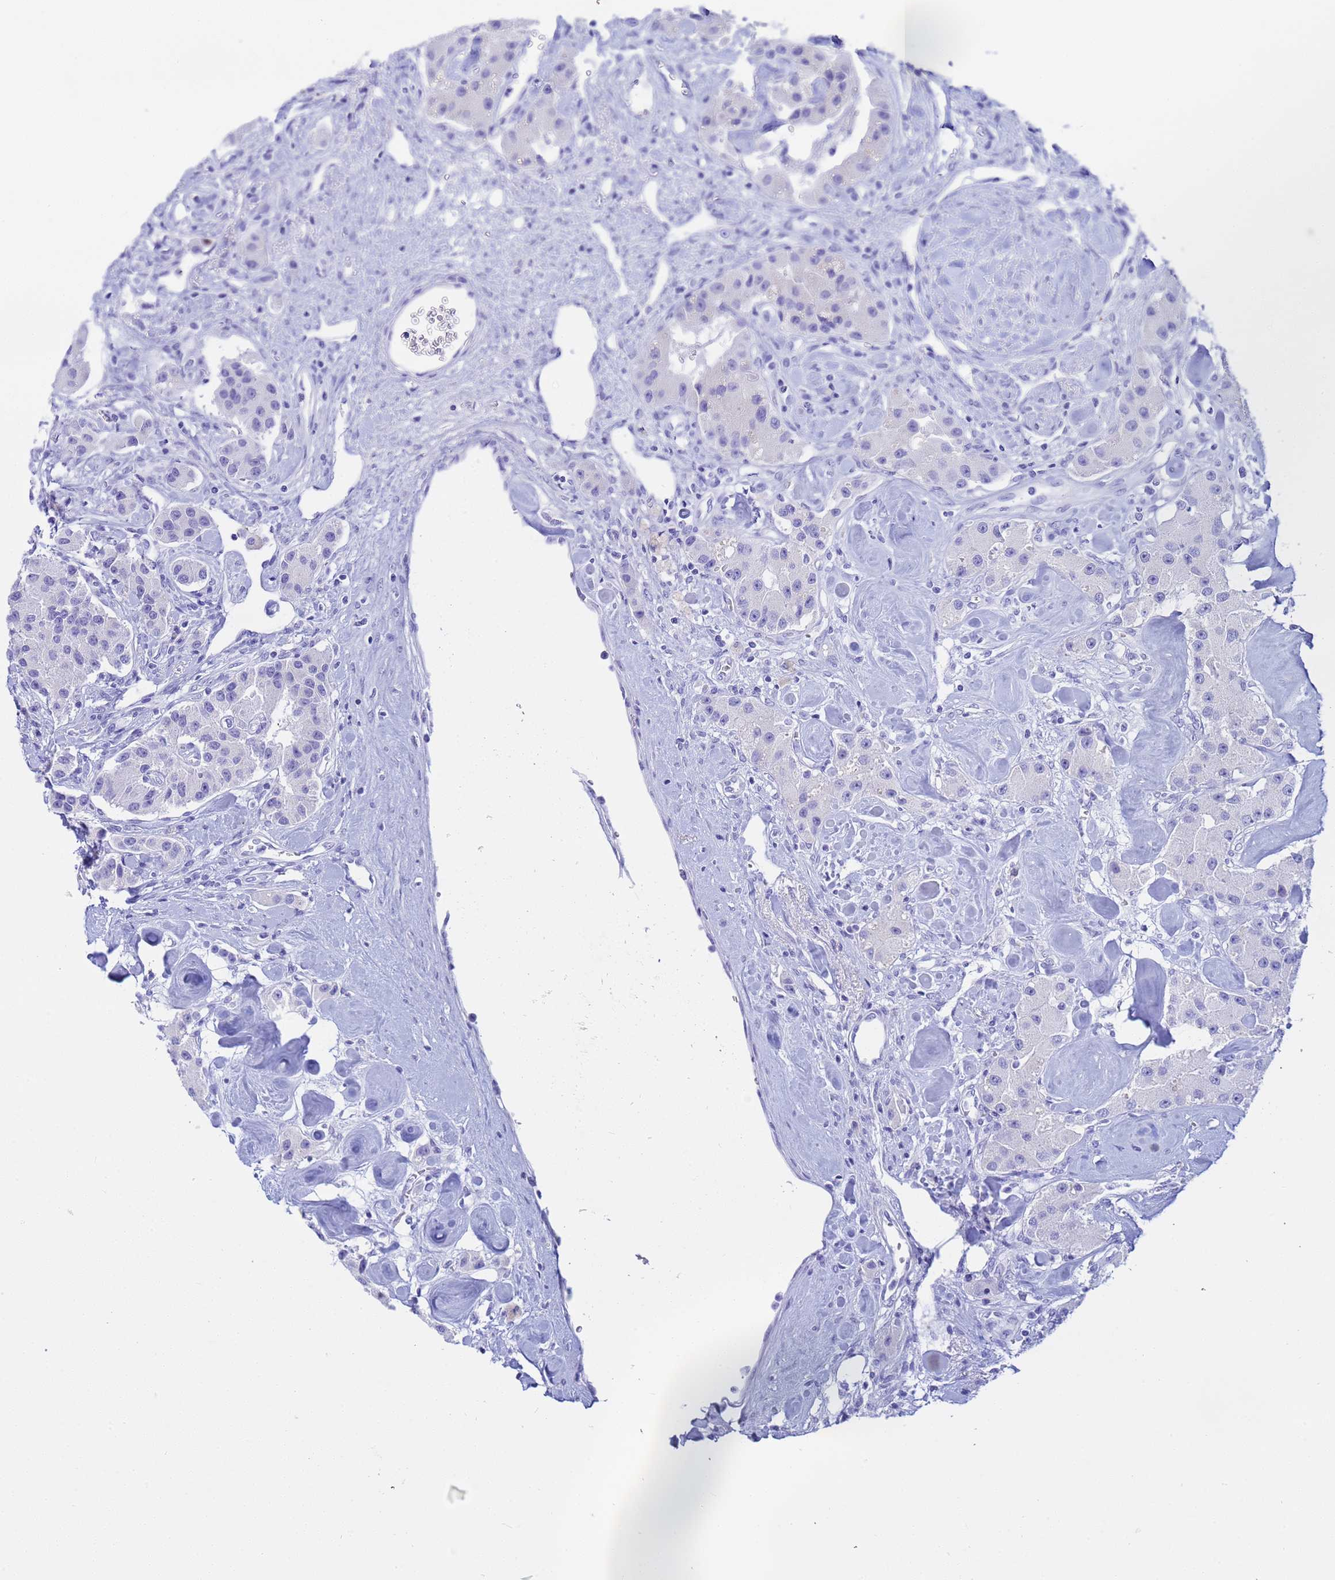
{"staining": {"intensity": "negative", "quantity": "none", "location": "none"}, "tissue": "carcinoid", "cell_type": "Tumor cells", "image_type": "cancer", "snomed": [{"axis": "morphology", "description": "Carcinoid, malignant, NOS"}, {"axis": "topography", "description": "Pancreas"}], "caption": "High power microscopy image of an immunohistochemistry (IHC) histopathology image of carcinoid, revealing no significant expression in tumor cells.", "gene": "AQP12A", "patient": {"sex": "male", "age": 41}}